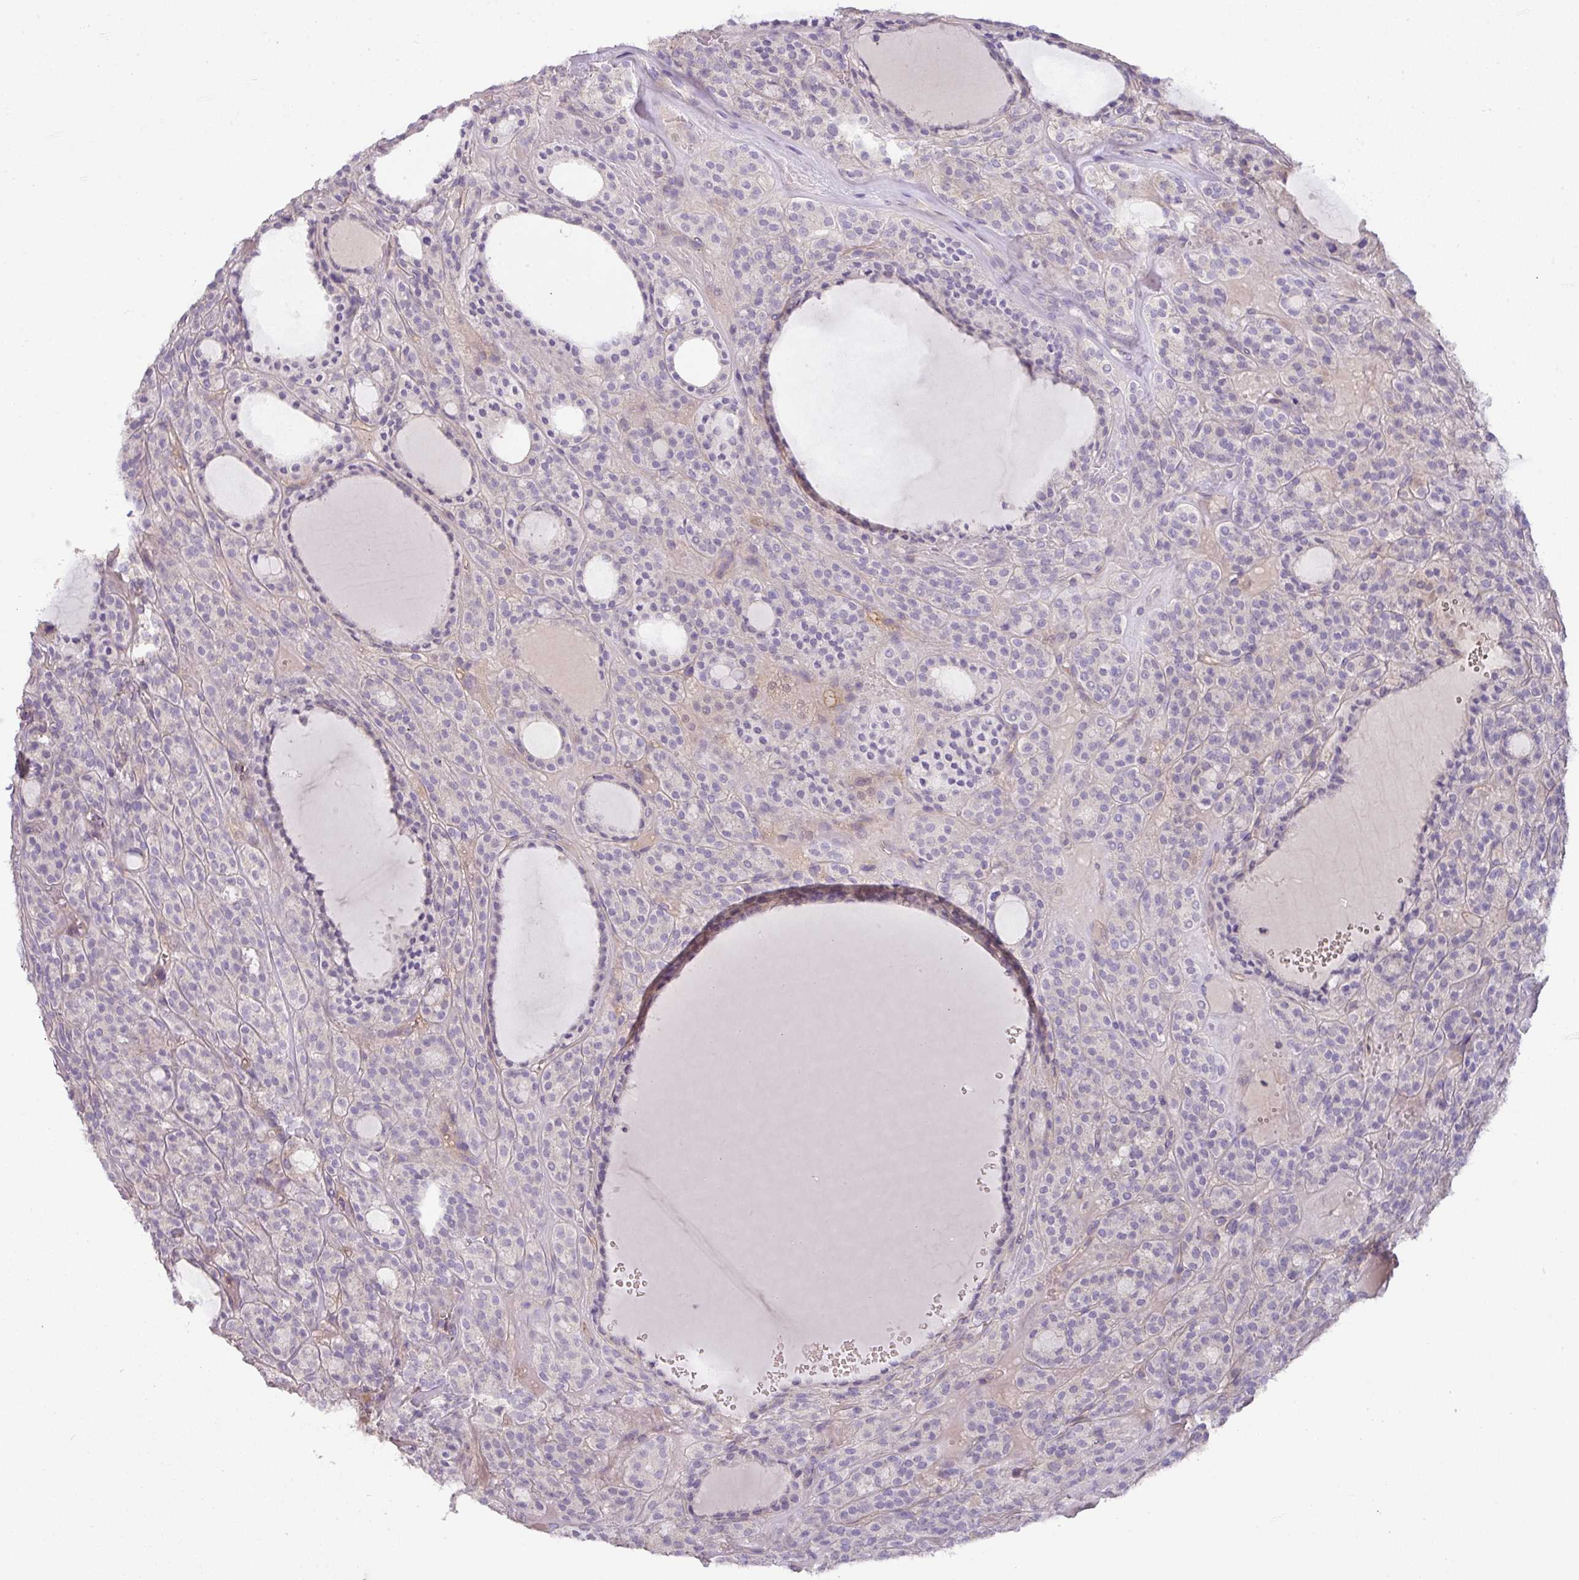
{"staining": {"intensity": "negative", "quantity": "none", "location": "none"}, "tissue": "thyroid cancer", "cell_type": "Tumor cells", "image_type": "cancer", "snomed": [{"axis": "morphology", "description": "Follicular adenoma carcinoma, NOS"}, {"axis": "topography", "description": "Thyroid gland"}], "caption": "Thyroid cancer stained for a protein using immunohistochemistry reveals no expression tumor cells.", "gene": "HOXC13", "patient": {"sex": "female", "age": 63}}